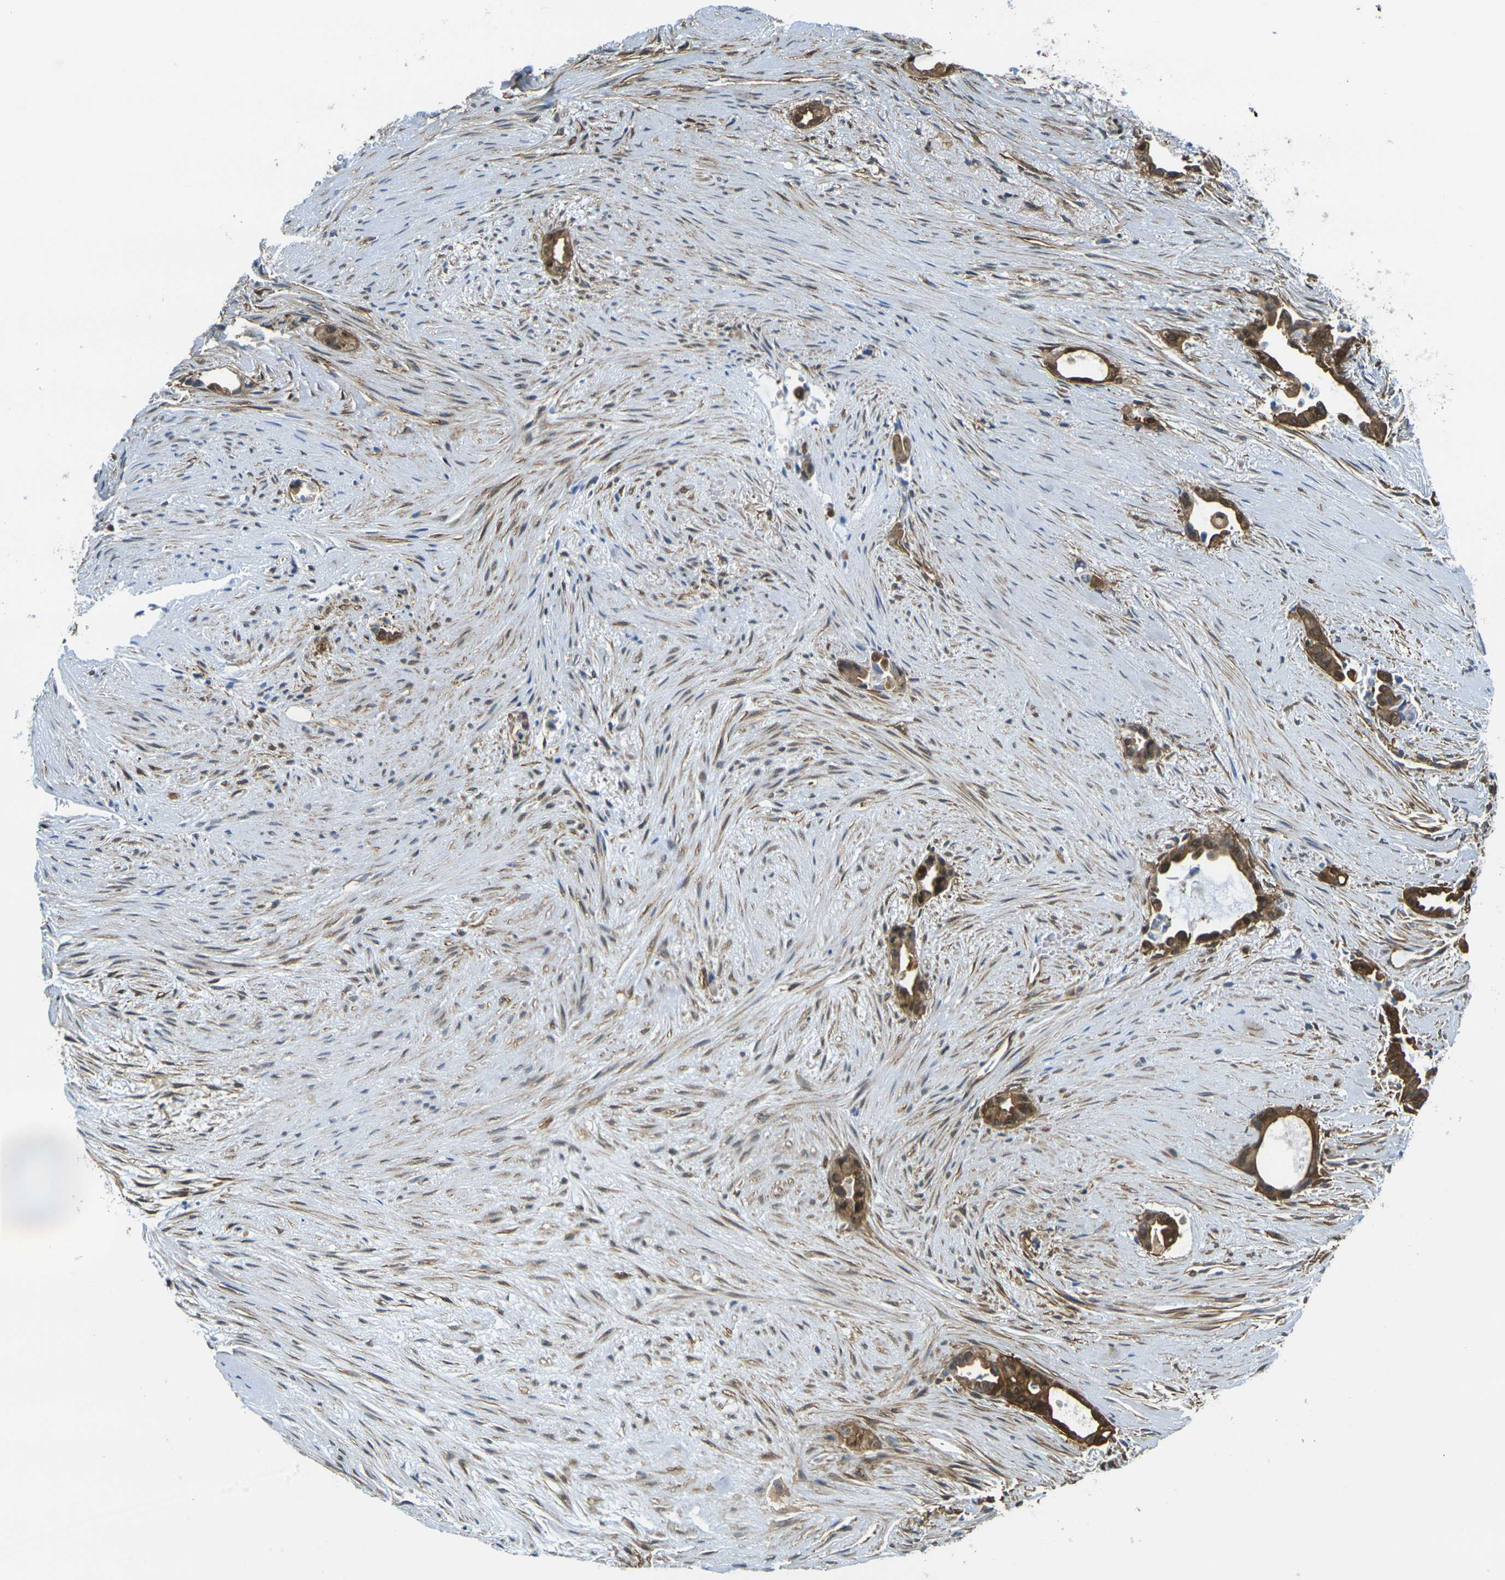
{"staining": {"intensity": "moderate", "quantity": ">75%", "location": "cytoplasmic/membranous,nuclear"}, "tissue": "liver cancer", "cell_type": "Tumor cells", "image_type": "cancer", "snomed": [{"axis": "morphology", "description": "Cholangiocarcinoma"}, {"axis": "topography", "description": "Liver"}], "caption": "A brown stain labels moderate cytoplasmic/membranous and nuclear staining of a protein in human liver cancer (cholangiocarcinoma) tumor cells.", "gene": "LASP1", "patient": {"sex": "female", "age": 55}}